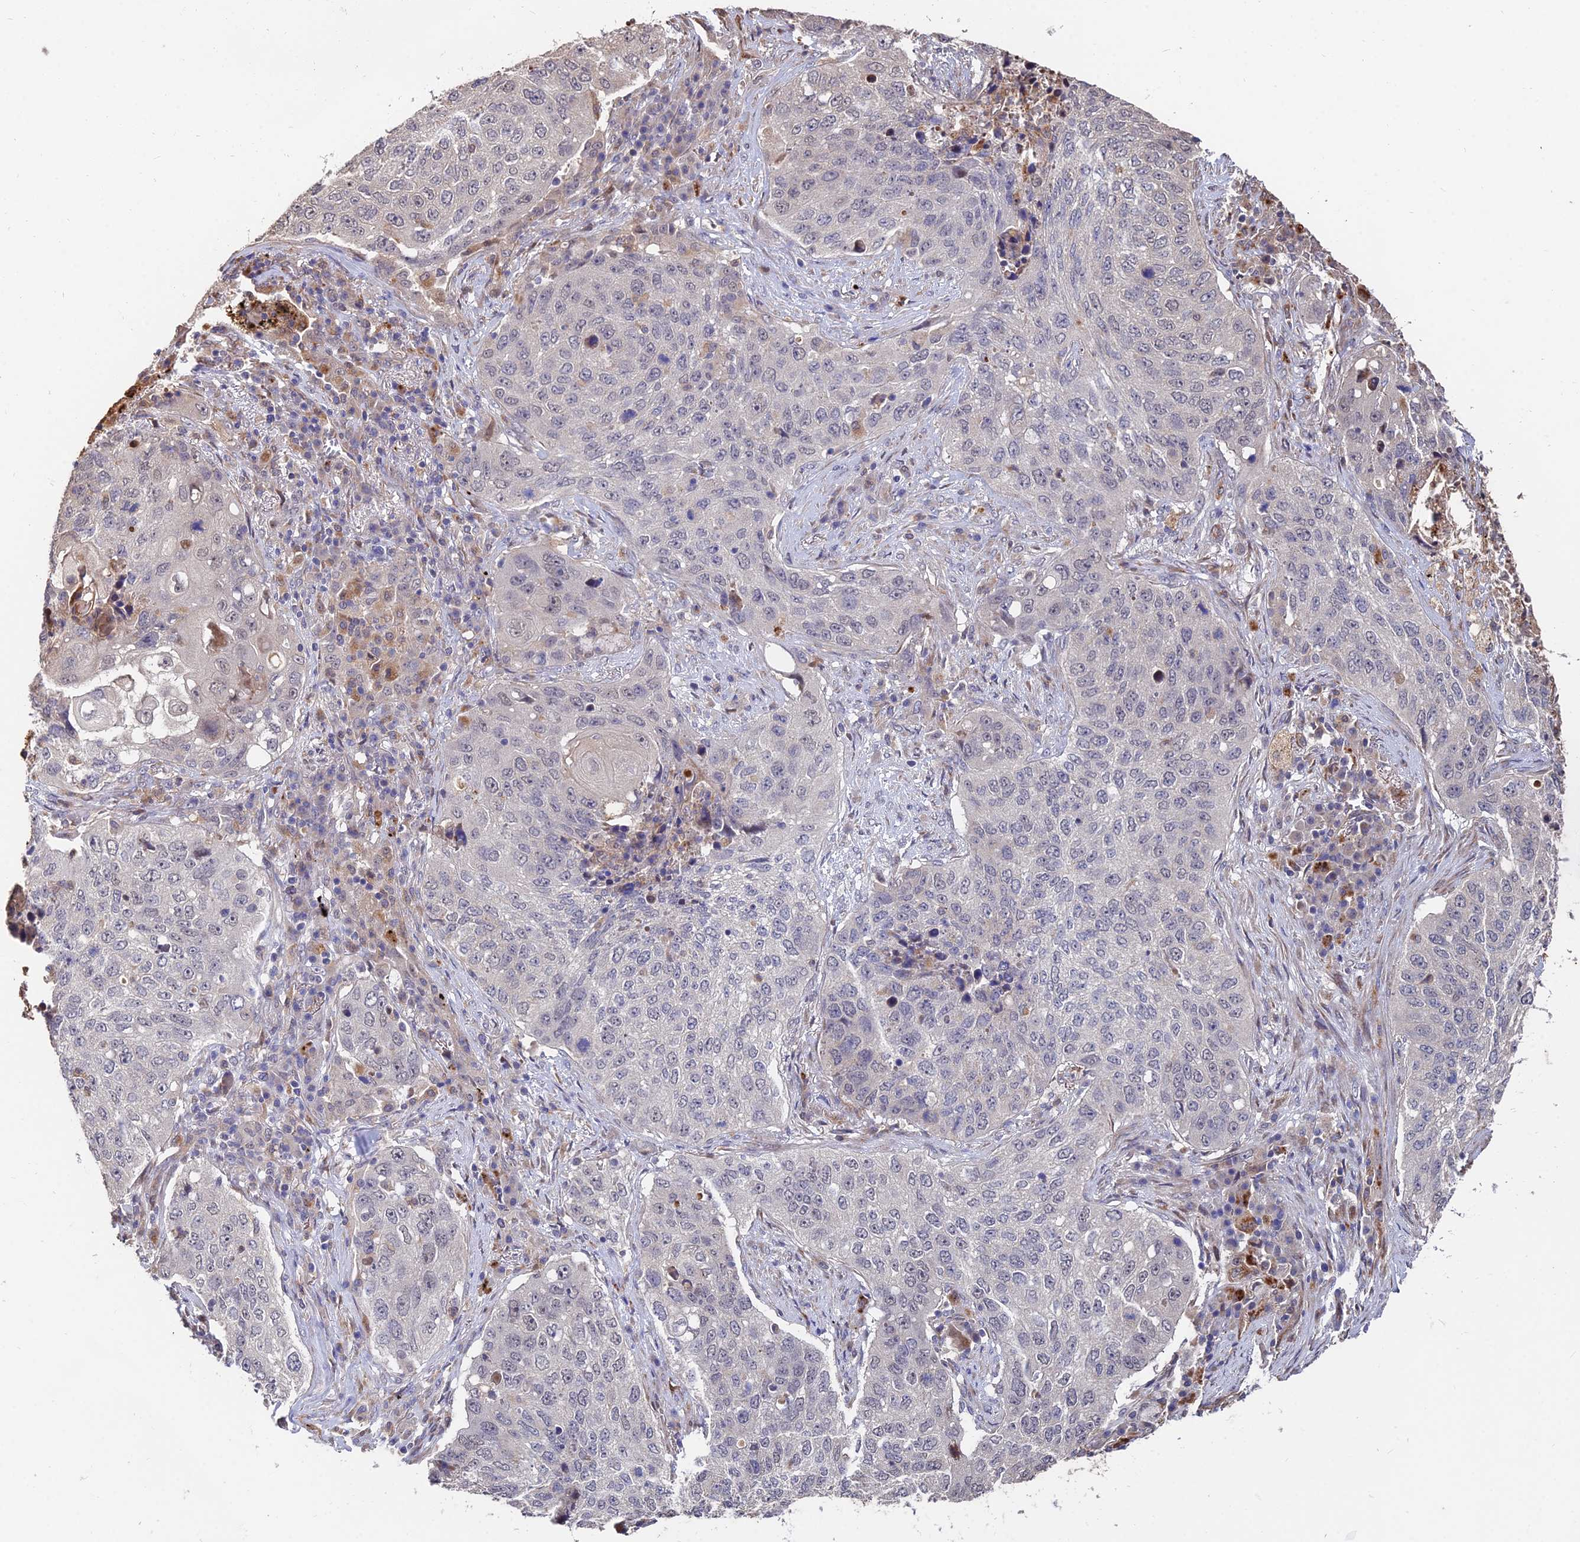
{"staining": {"intensity": "negative", "quantity": "none", "location": "none"}, "tissue": "lung cancer", "cell_type": "Tumor cells", "image_type": "cancer", "snomed": [{"axis": "morphology", "description": "Squamous cell carcinoma, NOS"}, {"axis": "topography", "description": "Lung"}], "caption": "Immunohistochemistry (IHC) photomicrograph of lung cancer (squamous cell carcinoma) stained for a protein (brown), which reveals no expression in tumor cells. (DAB (3,3'-diaminobenzidine) immunohistochemistry (IHC) with hematoxylin counter stain).", "gene": "ACTR5", "patient": {"sex": "female", "age": 63}}